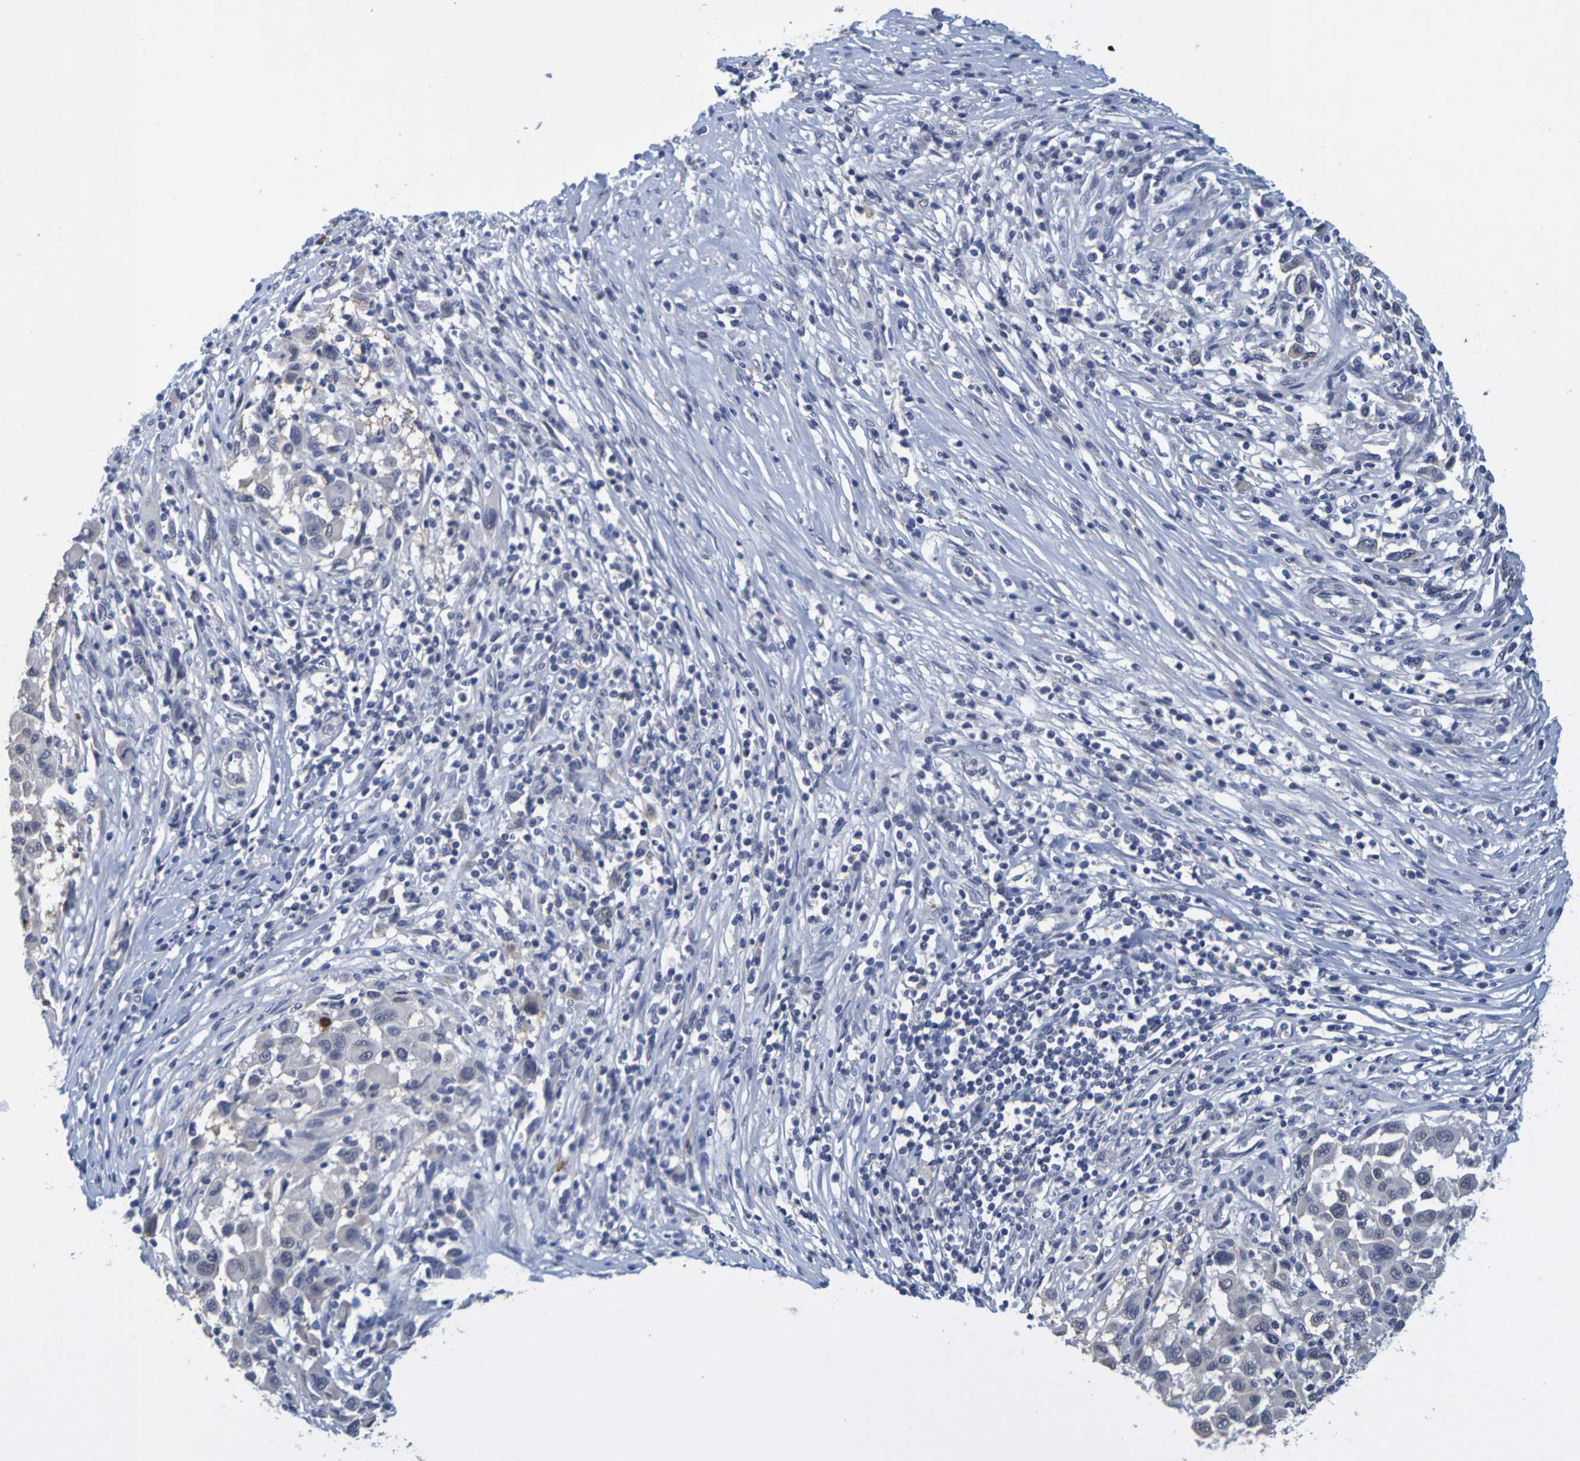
{"staining": {"intensity": "negative", "quantity": "none", "location": "none"}, "tissue": "melanoma", "cell_type": "Tumor cells", "image_type": "cancer", "snomed": [{"axis": "morphology", "description": "Malignant melanoma, Metastatic site"}, {"axis": "topography", "description": "Lymph node"}], "caption": "High magnification brightfield microscopy of malignant melanoma (metastatic site) stained with DAB (3,3'-diaminobenzidine) (brown) and counterstained with hematoxylin (blue): tumor cells show no significant positivity.", "gene": "ENDOU", "patient": {"sex": "male", "age": 61}}